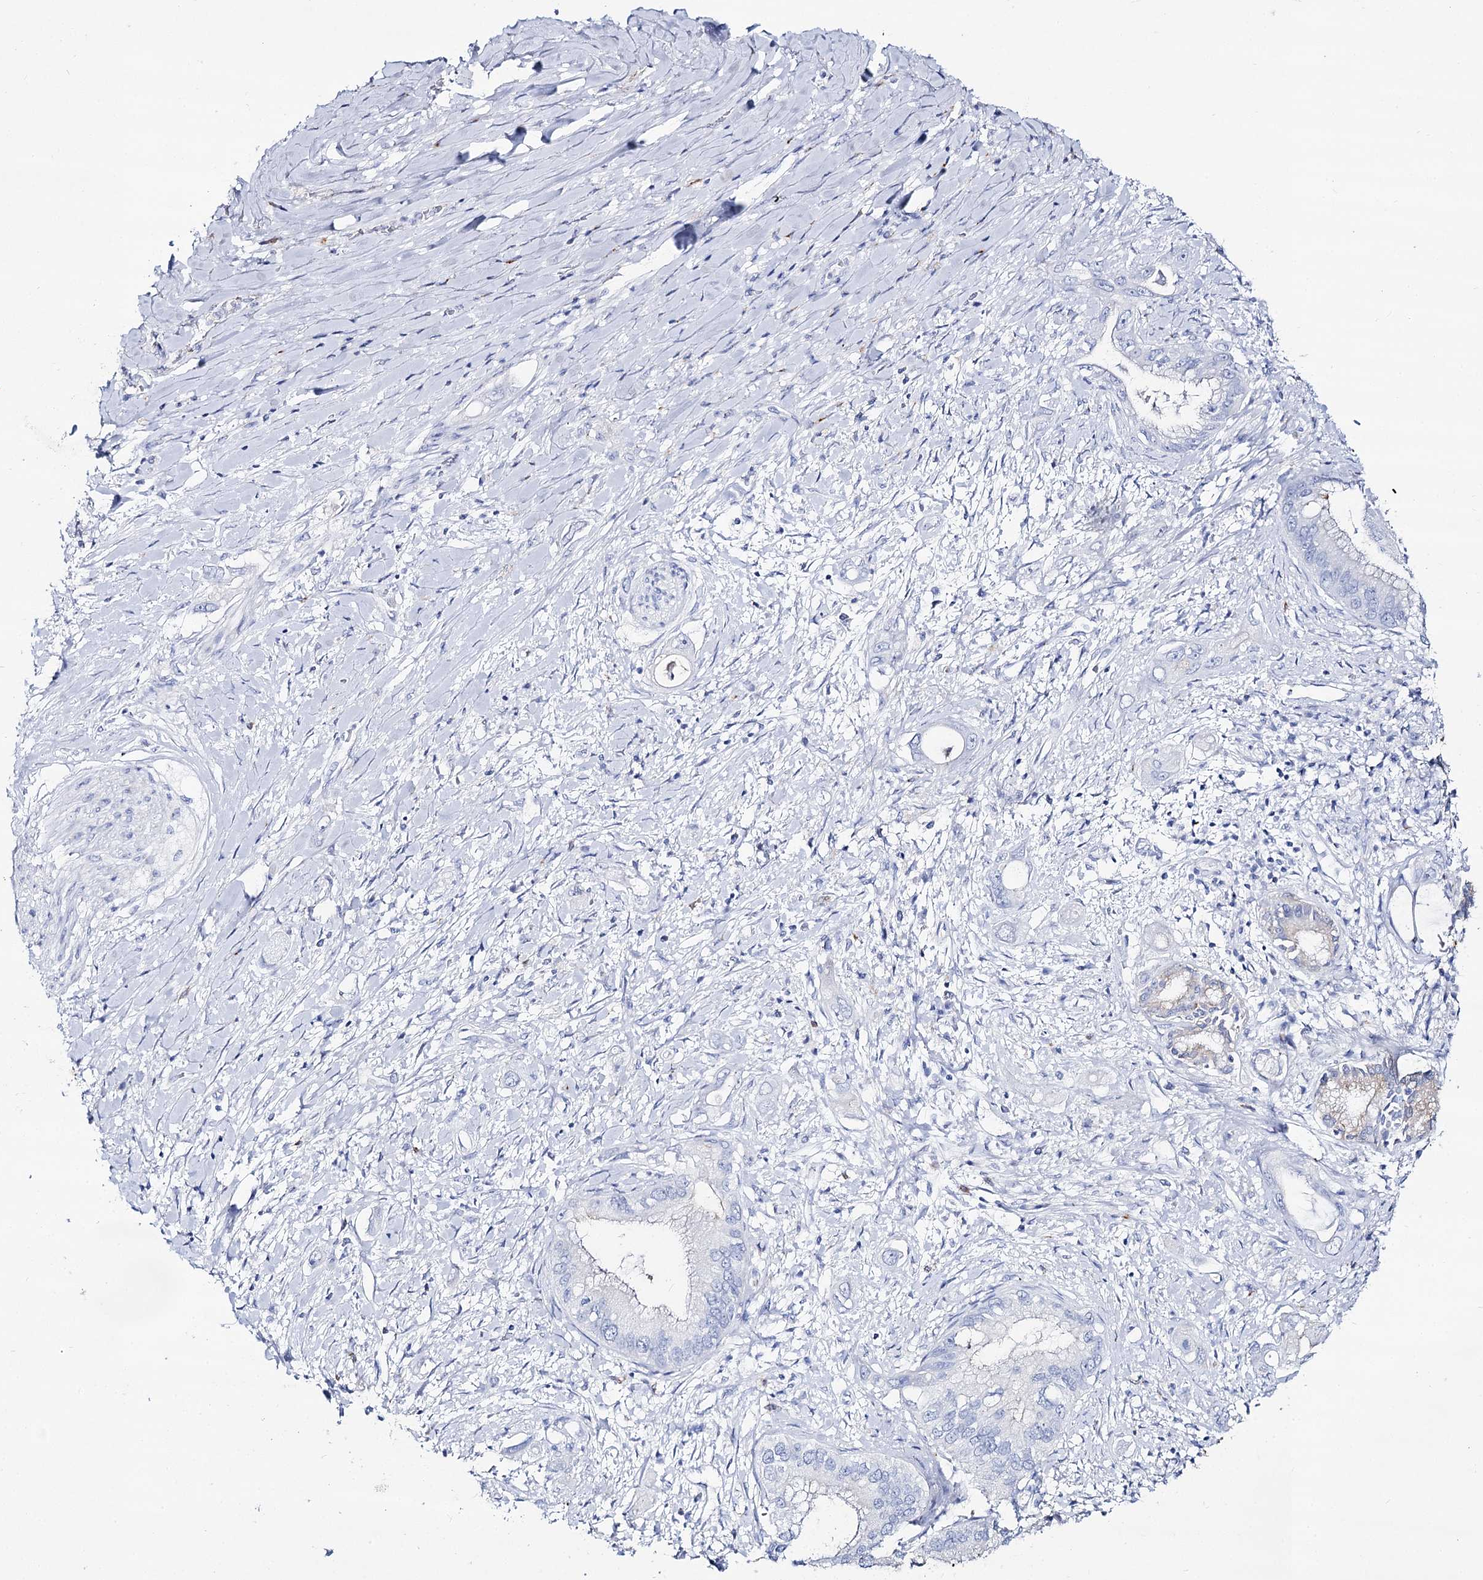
{"staining": {"intensity": "negative", "quantity": "none", "location": "none"}, "tissue": "pancreatic cancer", "cell_type": "Tumor cells", "image_type": "cancer", "snomed": [{"axis": "morphology", "description": "Inflammation, NOS"}, {"axis": "morphology", "description": "Adenocarcinoma, NOS"}, {"axis": "topography", "description": "Pancreas"}], "caption": "Immunohistochemical staining of human adenocarcinoma (pancreatic) shows no significant expression in tumor cells. (Immunohistochemistry (ihc), brightfield microscopy, high magnification).", "gene": "SLC3A1", "patient": {"sex": "female", "age": 56}}